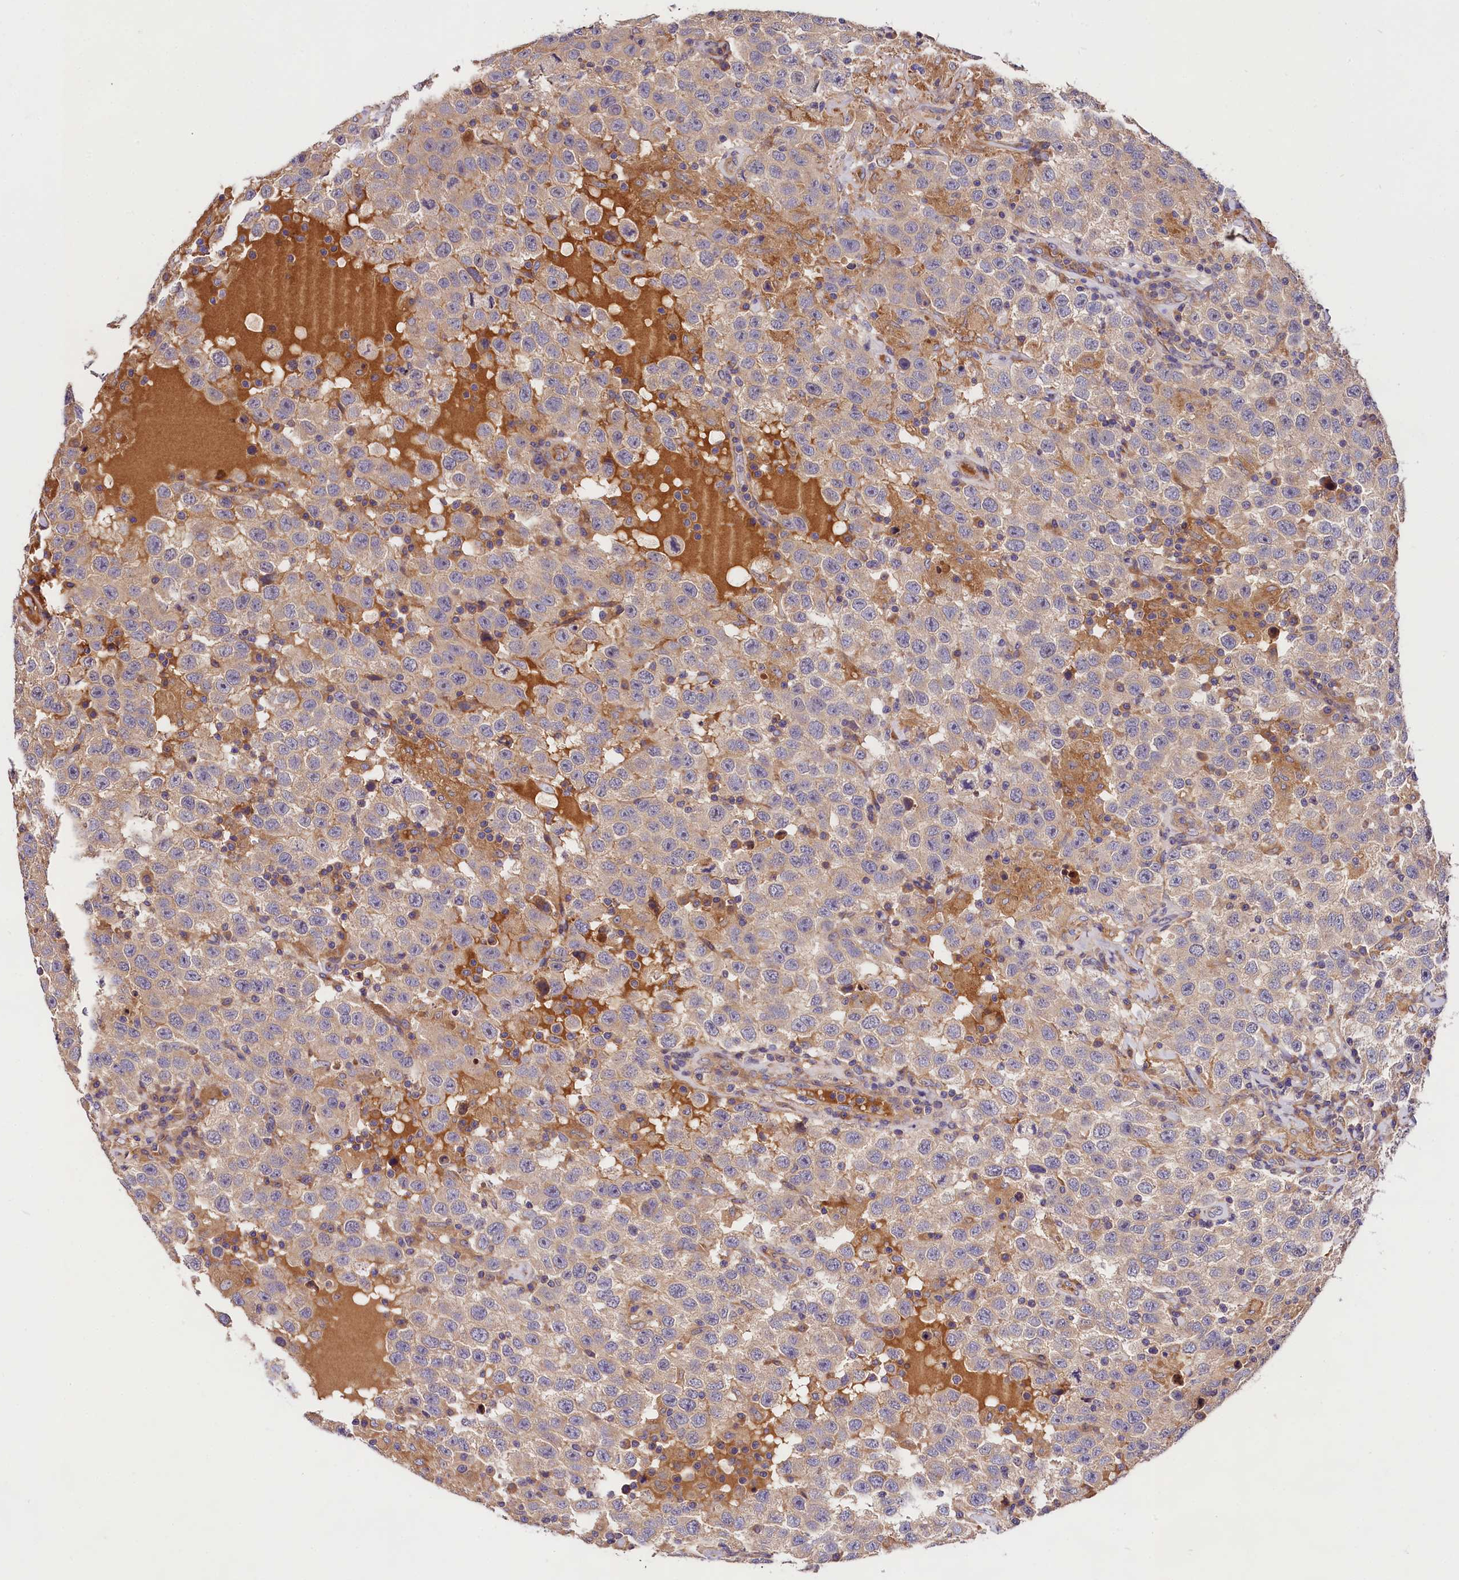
{"staining": {"intensity": "negative", "quantity": "none", "location": "none"}, "tissue": "testis cancer", "cell_type": "Tumor cells", "image_type": "cancer", "snomed": [{"axis": "morphology", "description": "Seminoma, NOS"}, {"axis": "topography", "description": "Testis"}], "caption": "The micrograph exhibits no staining of tumor cells in testis cancer.", "gene": "SPG11", "patient": {"sex": "male", "age": 41}}